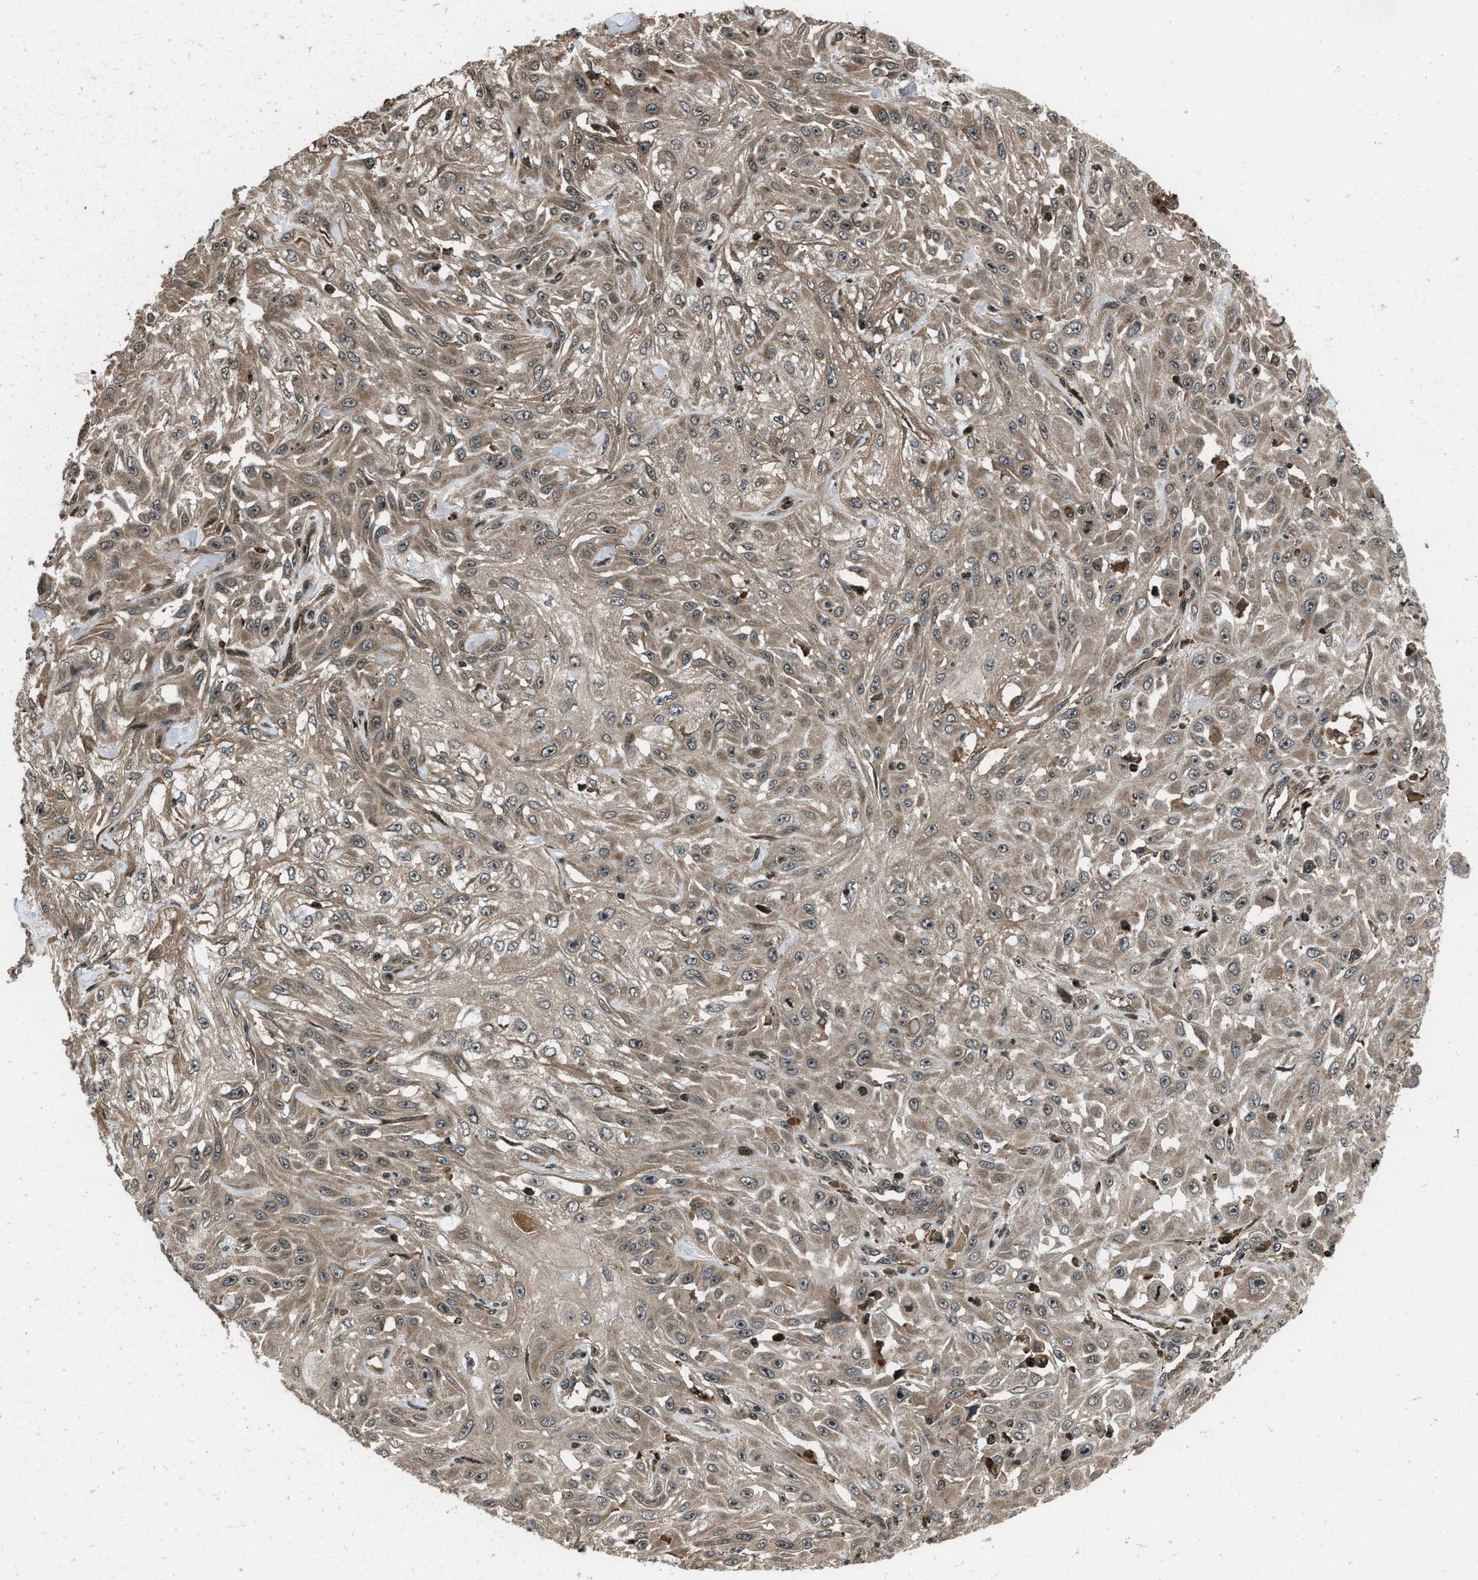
{"staining": {"intensity": "weak", "quantity": ">75%", "location": "cytoplasmic/membranous"}, "tissue": "skin cancer", "cell_type": "Tumor cells", "image_type": "cancer", "snomed": [{"axis": "morphology", "description": "Squamous cell carcinoma, NOS"}, {"axis": "morphology", "description": "Squamous cell carcinoma, metastatic, NOS"}, {"axis": "topography", "description": "Skin"}, {"axis": "topography", "description": "Lymph node"}], "caption": "This histopathology image exhibits skin metastatic squamous cell carcinoma stained with immunohistochemistry (IHC) to label a protein in brown. The cytoplasmic/membranous of tumor cells show weak positivity for the protein. Nuclei are counter-stained blue.", "gene": "IRAK4", "patient": {"sex": "male", "age": 75}}